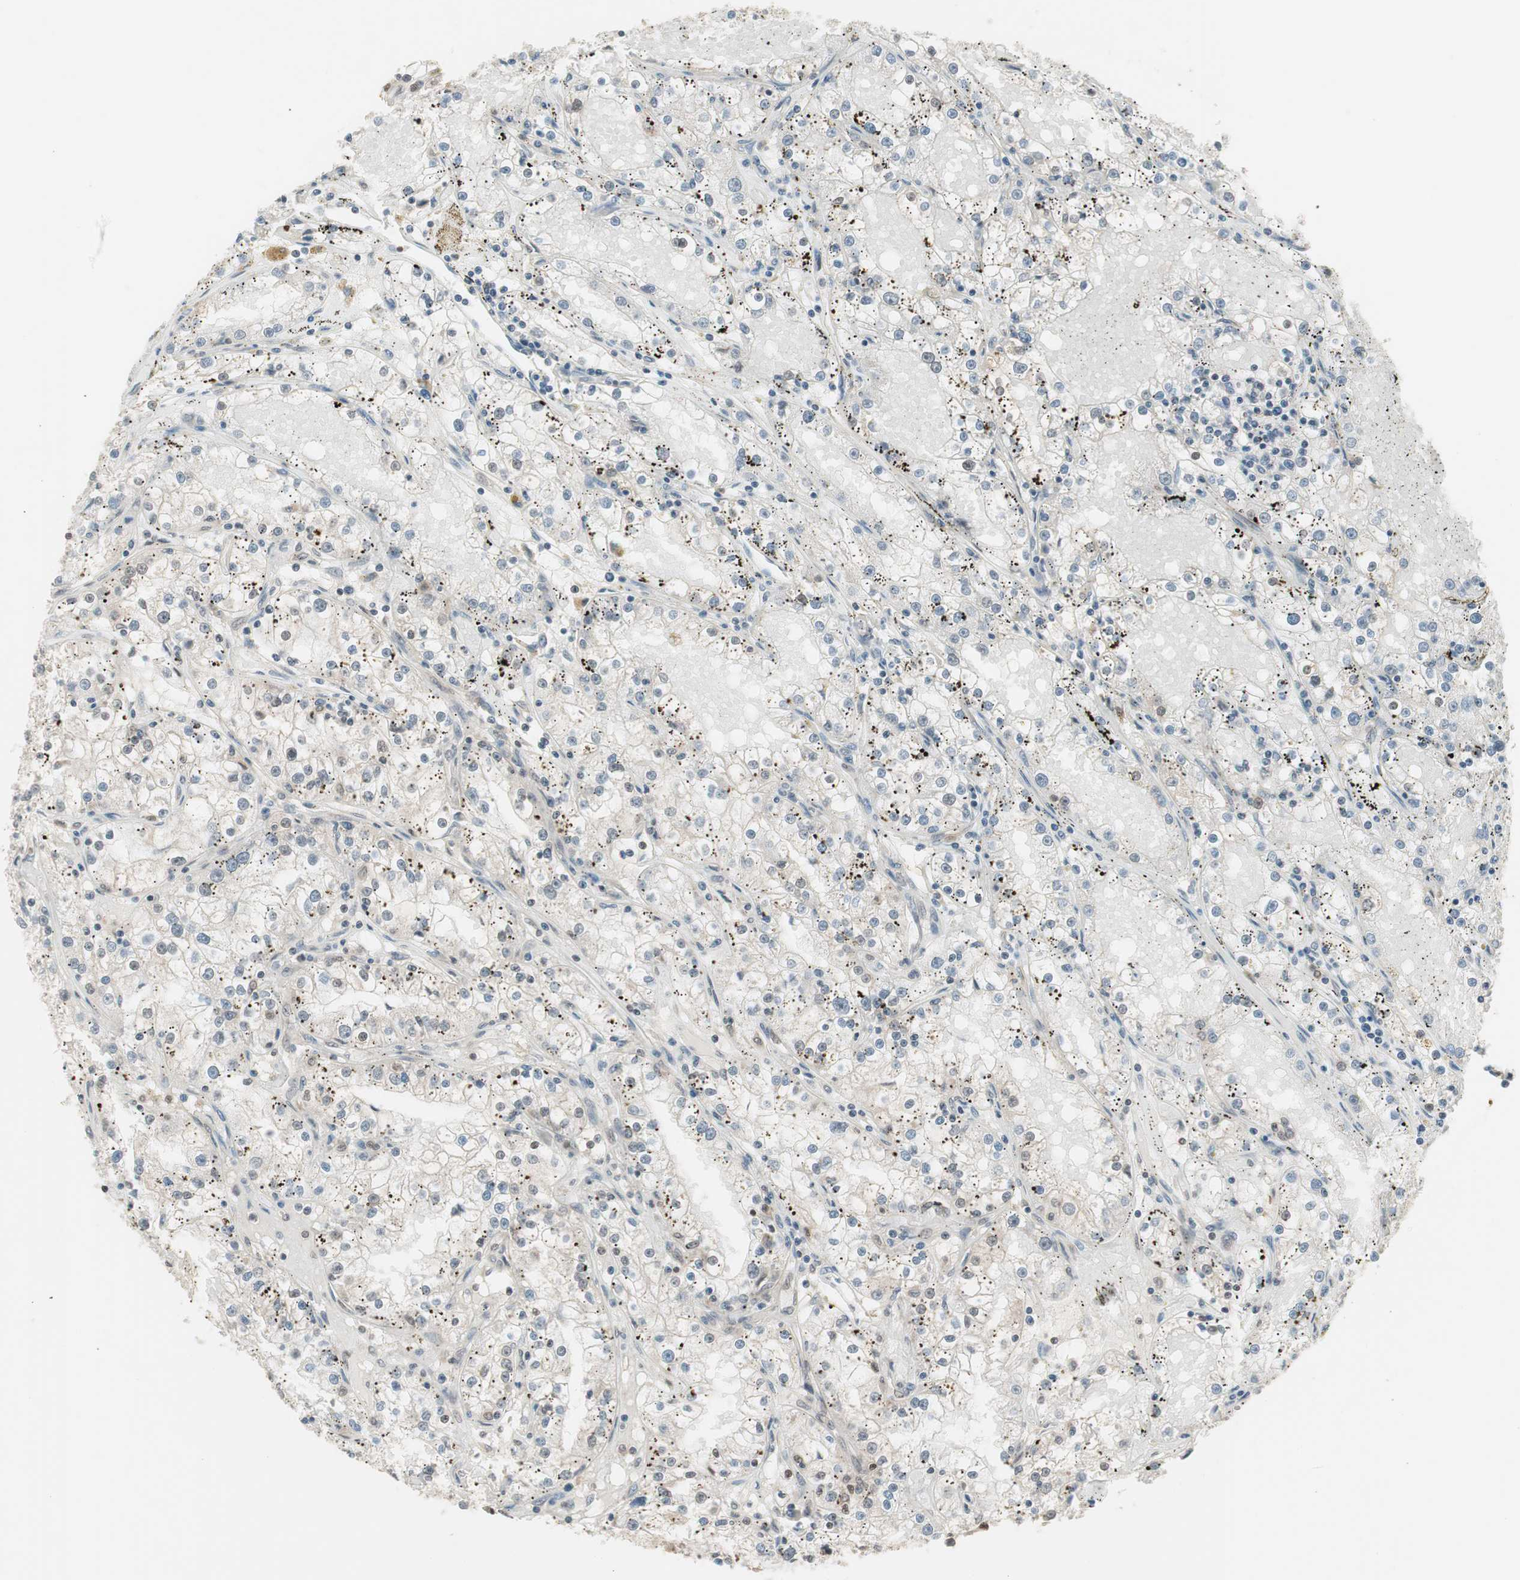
{"staining": {"intensity": "negative", "quantity": "none", "location": "none"}, "tissue": "renal cancer", "cell_type": "Tumor cells", "image_type": "cancer", "snomed": [{"axis": "morphology", "description": "Adenocarcinoma, NOS"}, {"axis": "topography", "description": "Kidney"}], "caption": "Tumor cells show no significant protein positivity in adenocarcinoma (renal).", "gene": "UBE2I", "patient": {"sex": "male", "age": 56}}